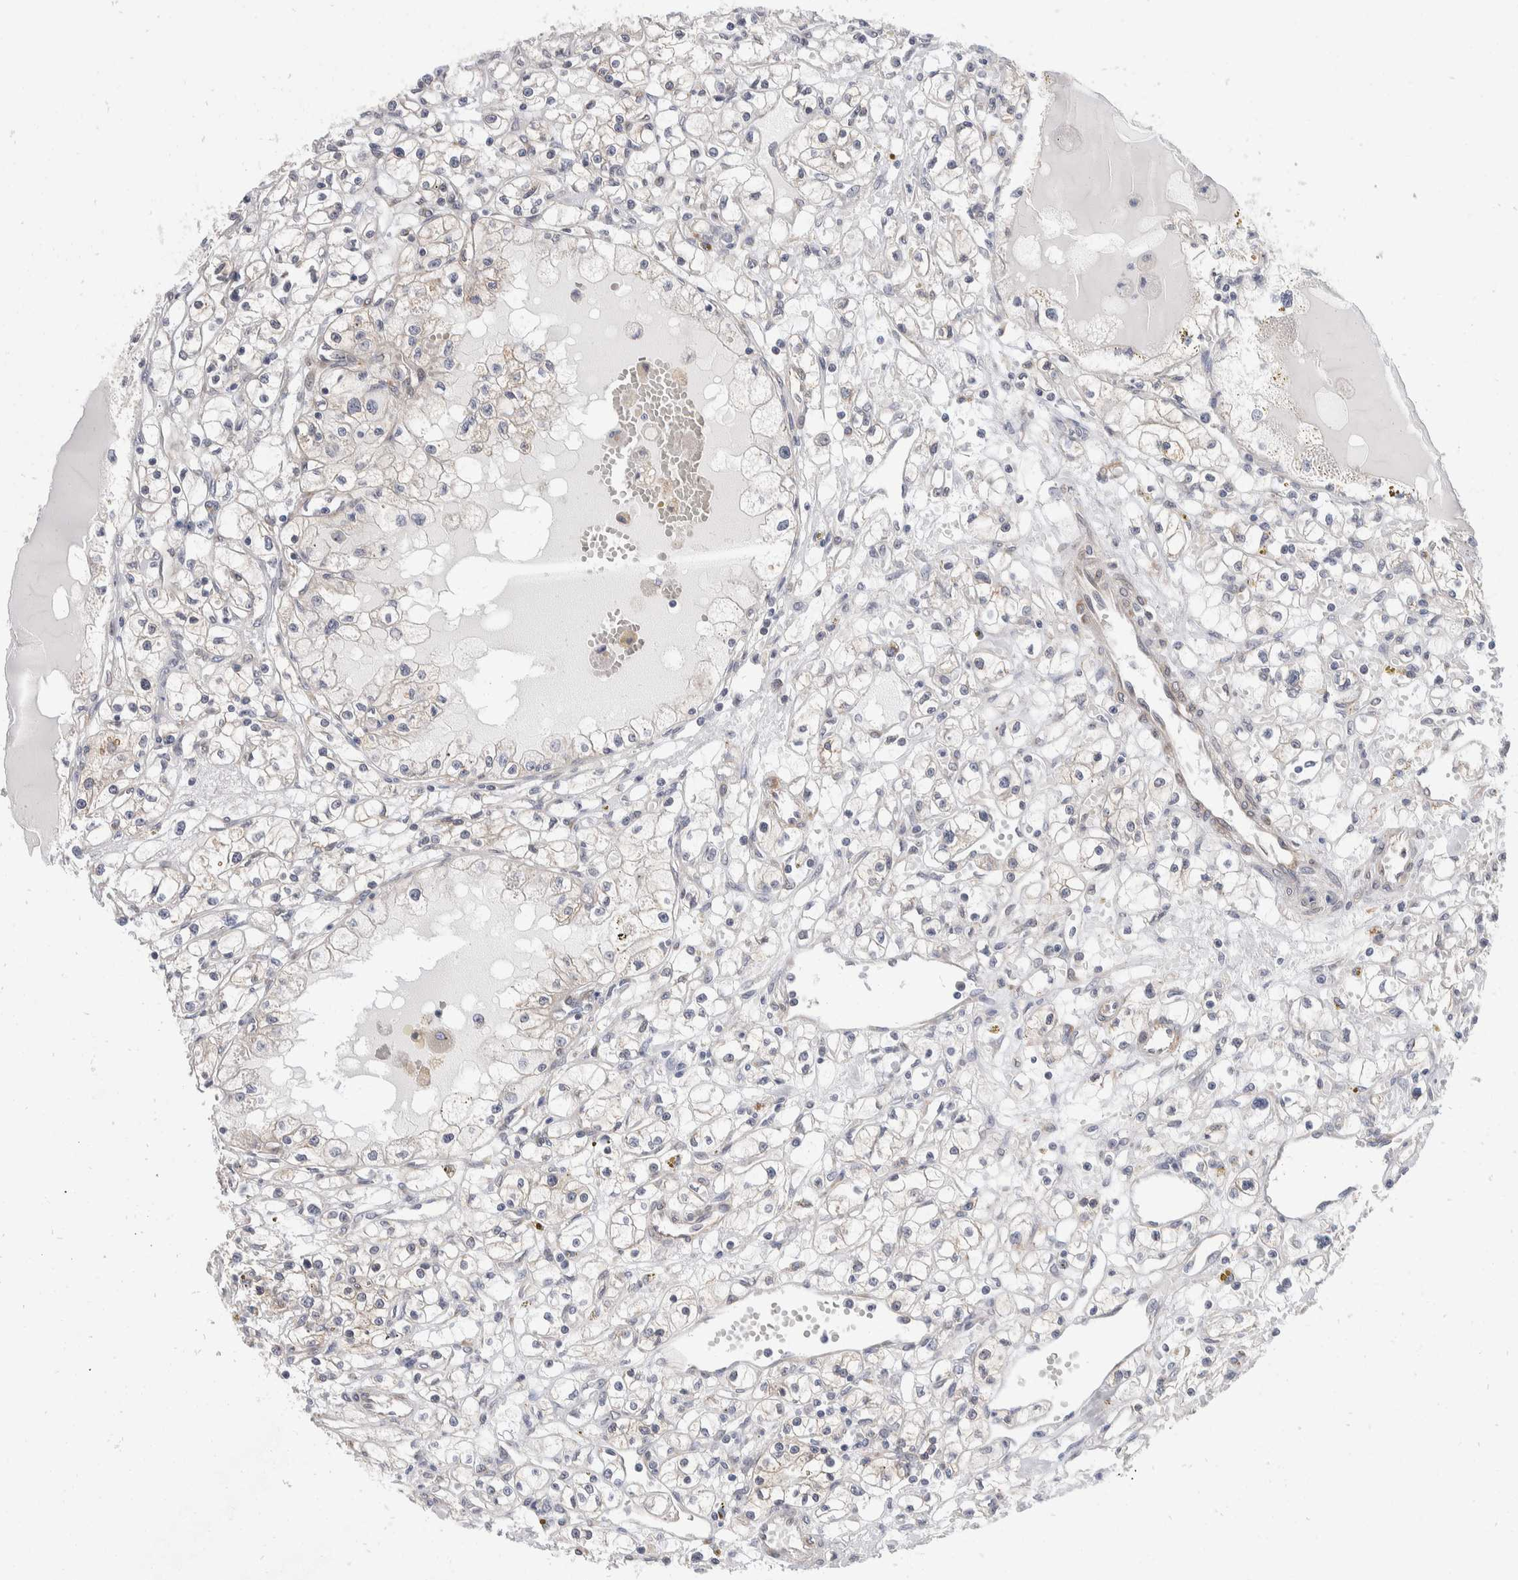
{"staining": {"intensity": "weak", "quantity": "<25%", "location": "cytoplasmic/membranous"}, "tissue": "renal cancer", "cell_type": "Tumor cells", "image_type": "cancer", "snomed": [{"axis": "morphology", "description": "Adenocarcinoma, NOS"}, {"axis": "topography", "description": "Kidney"}], "caption": "This is an IHC micrograph of renal adenocarcinoma. There is no expression in tumor cells.", "gene": "TMEM245", "patient": {"sex": "male", "age": 56}}